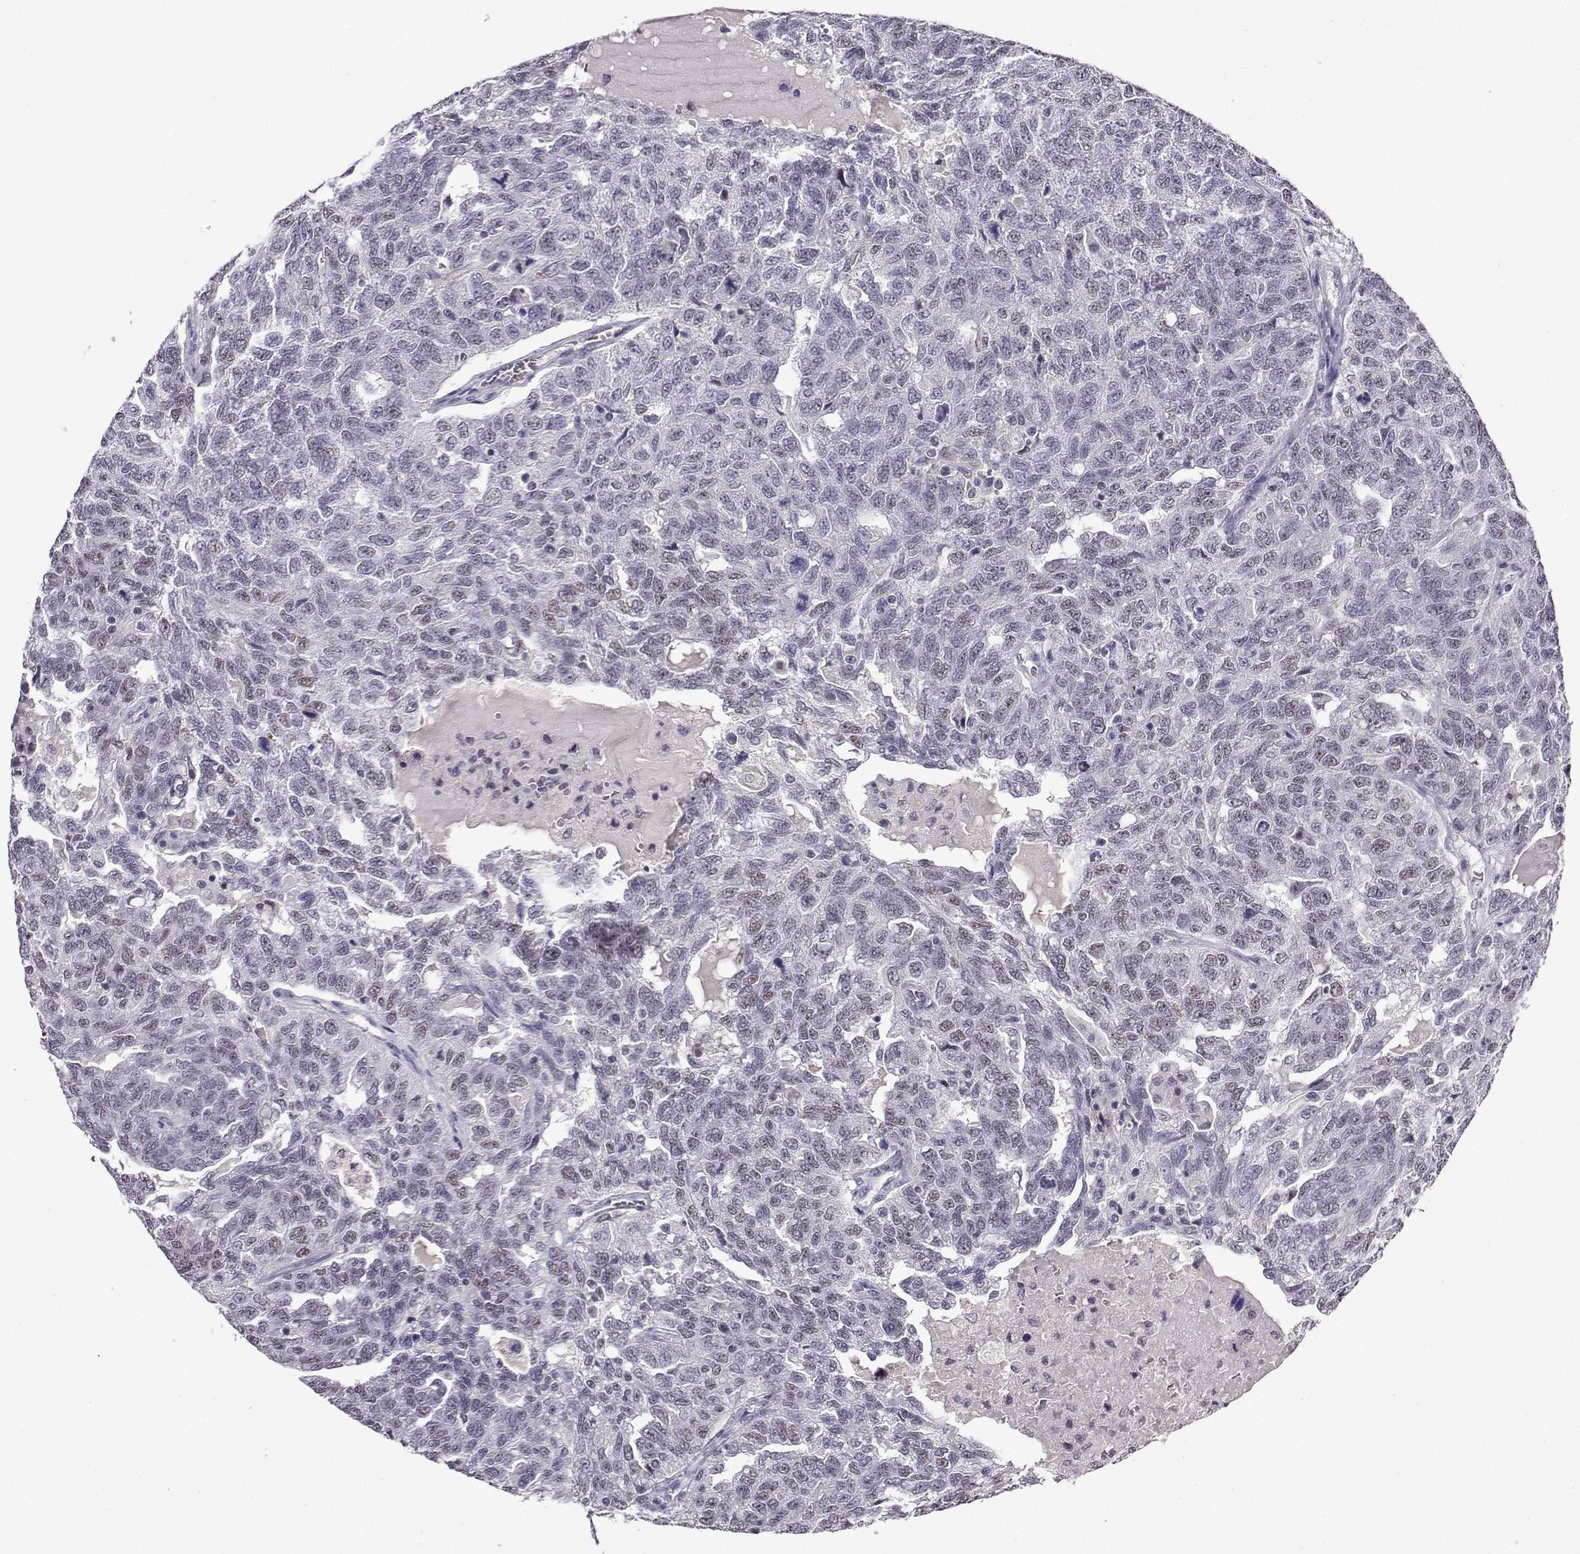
{"staining": {"intensity": "negative", "quantity": "none", "location": "none"}, "tissue": "ovarian cancer", "cell_type": "Tumor cells", "image_type": "cancer", "snomed": [{"axis": "morphology", "description": "Cystadenocarcinoma, serous, NOS"}, {"axis": "topography", "description": "Ovary"}], "caption": "A micrograph of human ovarian cancer (serous cystadenocarcinoma) is negative for staining in tumor cells.", "gene": "LRFN2", "patient": {"sex": "female", "age": 71}}